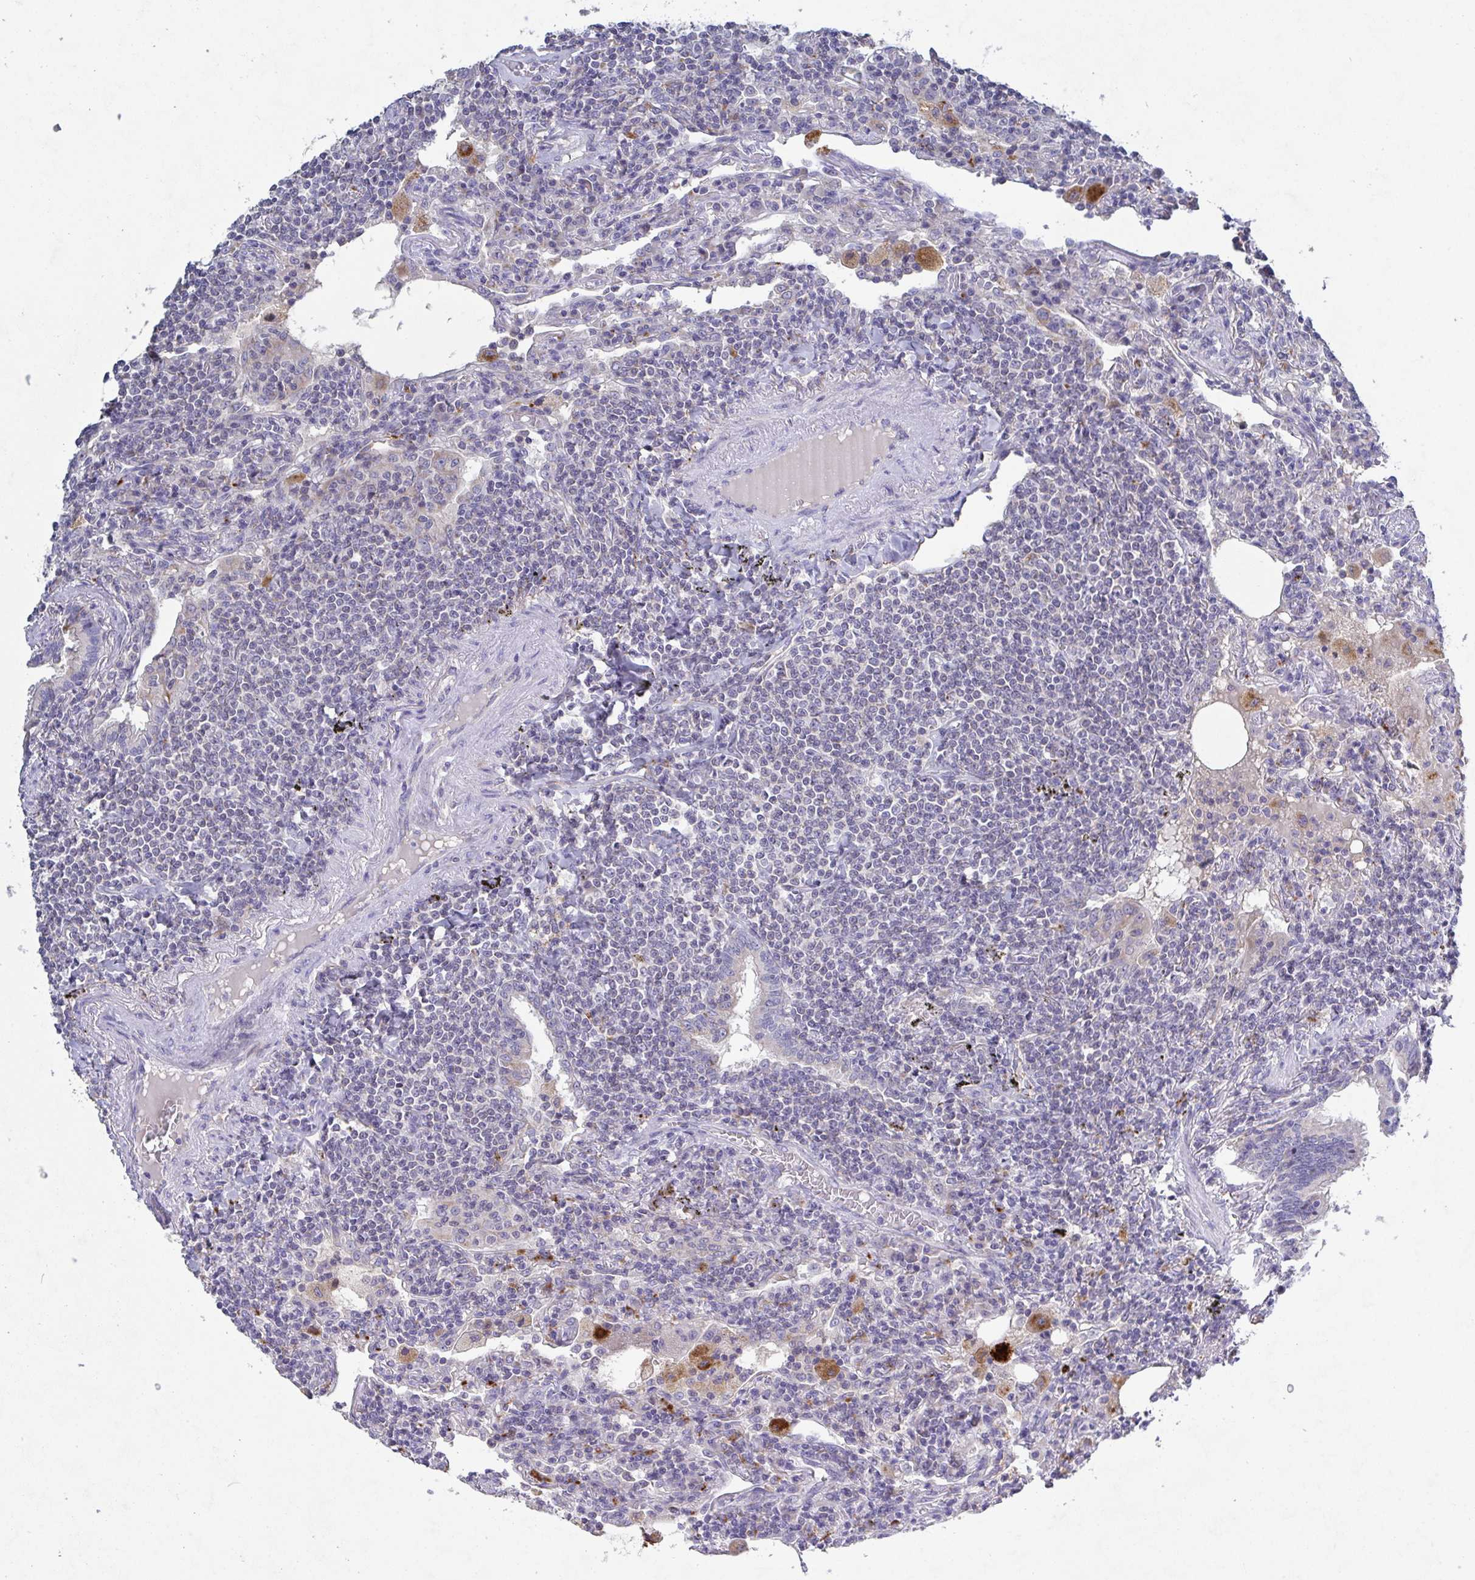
{"staining": {"intensity": "negative", "quantity": "none", "location": "none"}, "tissue": "lymphoma", "cell_type": "Tumor cells", "image_type": "cancer", "snomed": [{"axis": "morphology", "description": "Malignant lymphoma, non-Hodgkin's type, Low grade"}, {"axis": "topography", "description": "Lung"}], "caption": "DAB immunohistochemical staining of lymphoma reveals no significant positivity in tumor cells.", "gene": "GALNT13", "patient": {"sex": "female", "age": 71}}